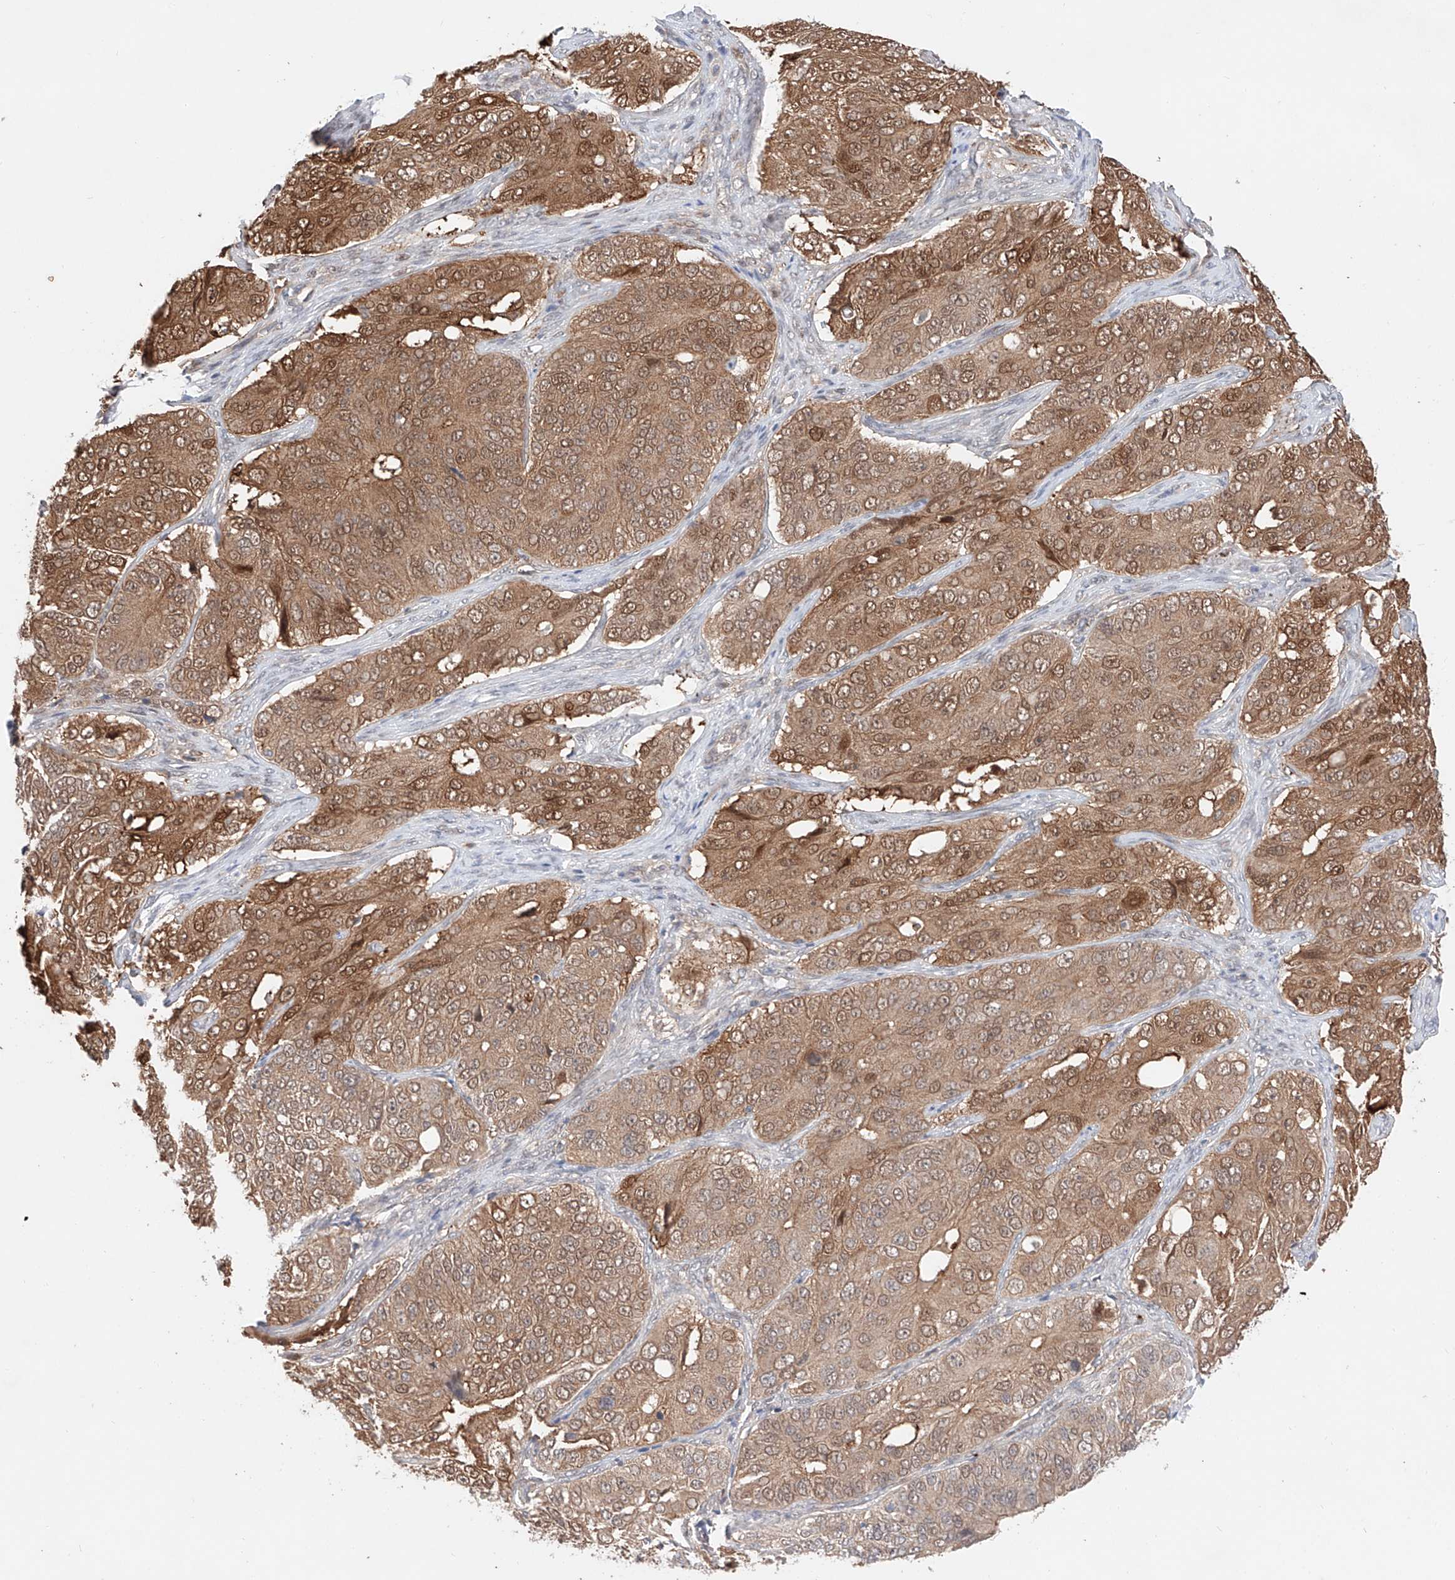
{"staining": {"intensity": "moderate", "quantity": ">75%", "location": "cytoplasmic/membranous,nuclear"}, "tissue": "ovarian cancer", "cell_type": "Tumor cells", "image_type": "cancer", "snomed": [{"axis": "morphology", "description": "Carcinoma, endometroid"}, {"axis": "topography", "description": "Ovary"}], "caption": "A high-resolution histopathology image shows immunohistochemistry (IHC) staining of ovarian cancer, which reveals moderate cytoplasmic/membranous and nuclear staining in about >75% of tumor cells.", "gene": "GCNT1", "patient": {"sex": "female", "age": 51}}